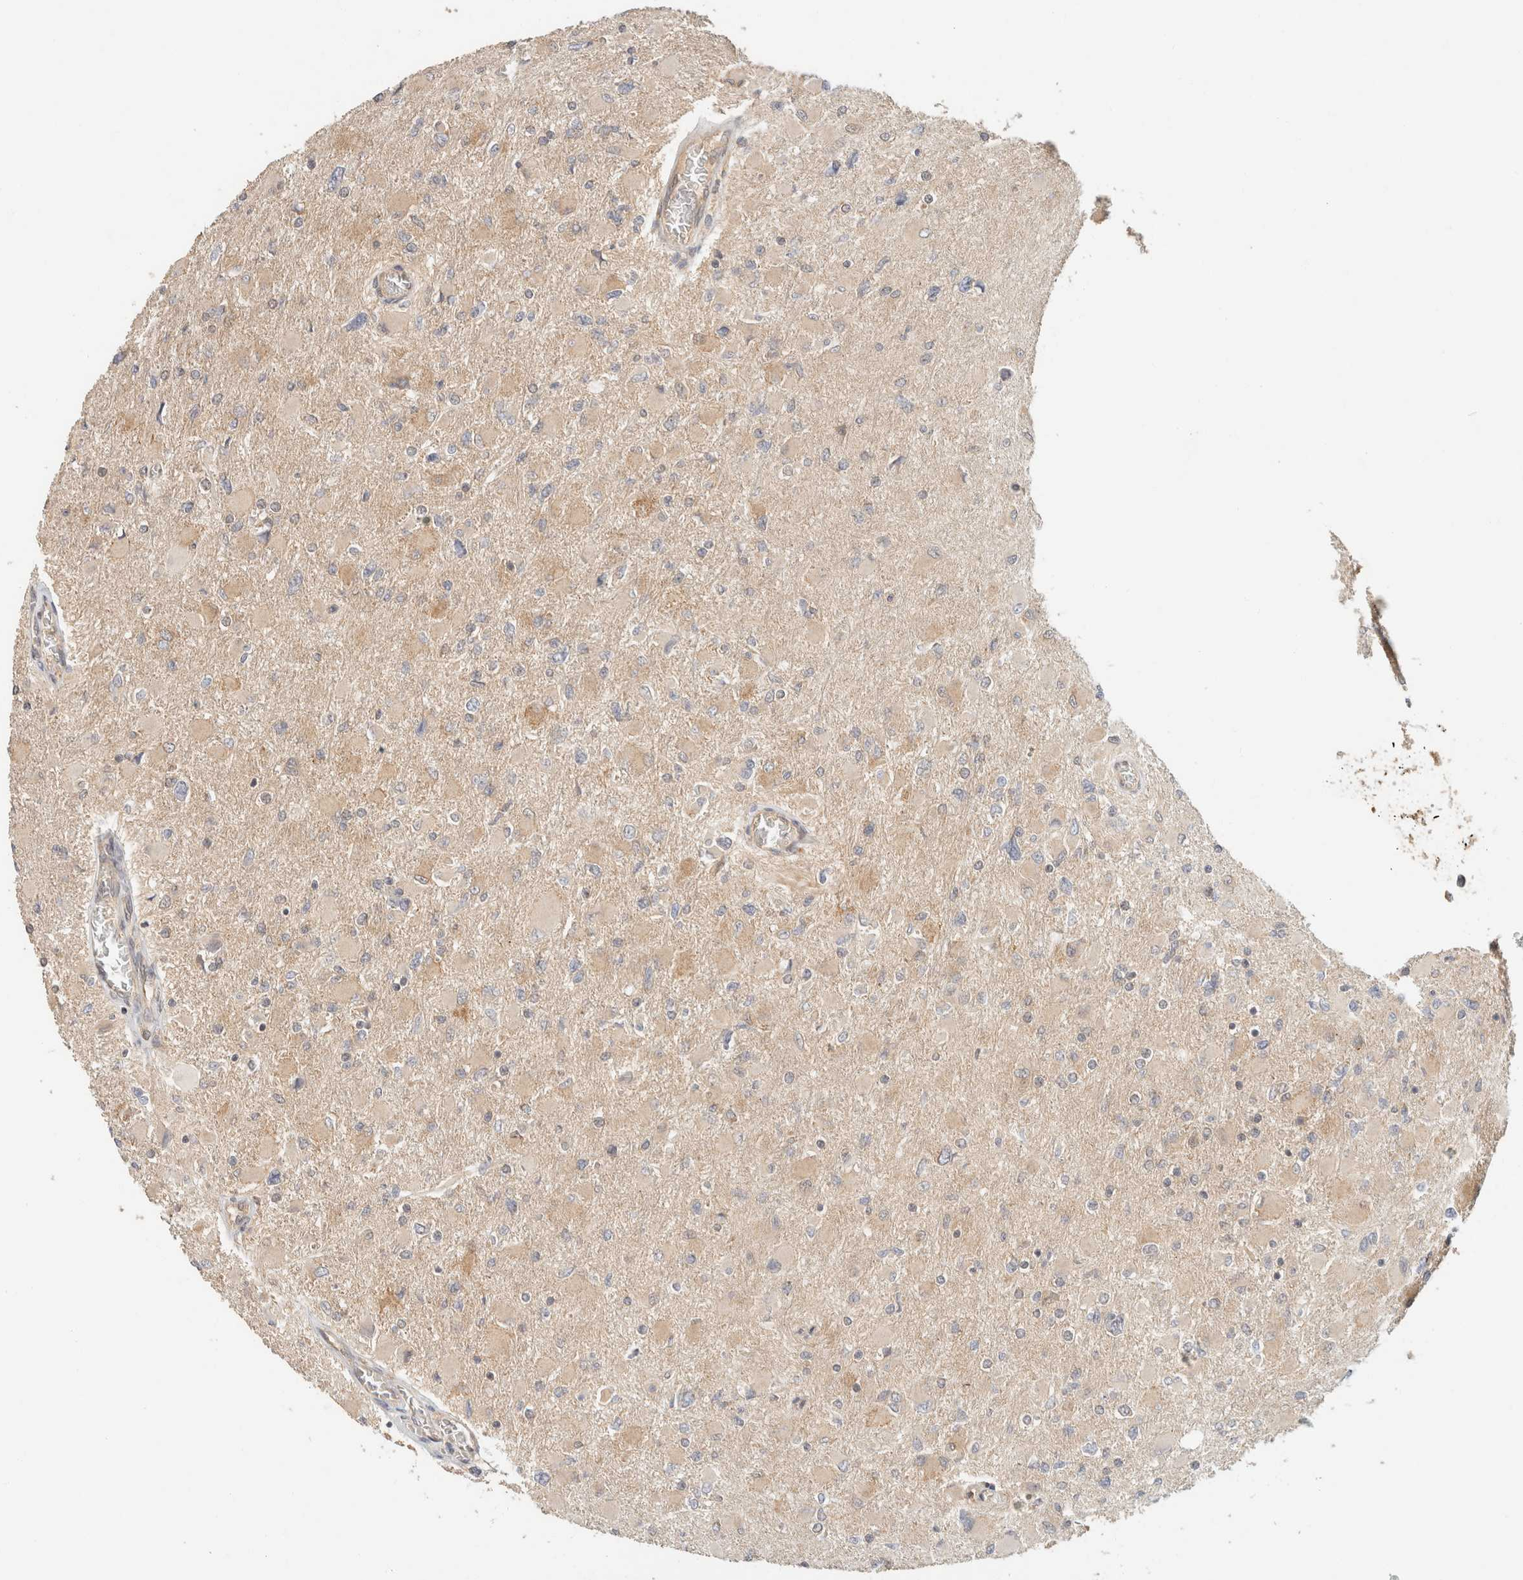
{"staining": {"intensity": "weak", "quantity": "25%-75%", "location": "cytoplasmic/membranous"}, "tissue": "glioma", "cell_type": "Tumor cells", "image_type": "cancer", "snomed": [{"axis": "morphology", "description": "Glioma, malignant, High grade"}, {"axis": "topography", "description": "Cerebral cortex"}], "caption": "Approximately 25%-75% of tumor cells in glioma demonstrate weak cytoplasmic/membranous protein staining as visualized by brown immunohistochemical staining.", "gene": "TACC1", "patient": {"sex": "female", "age": 36}}